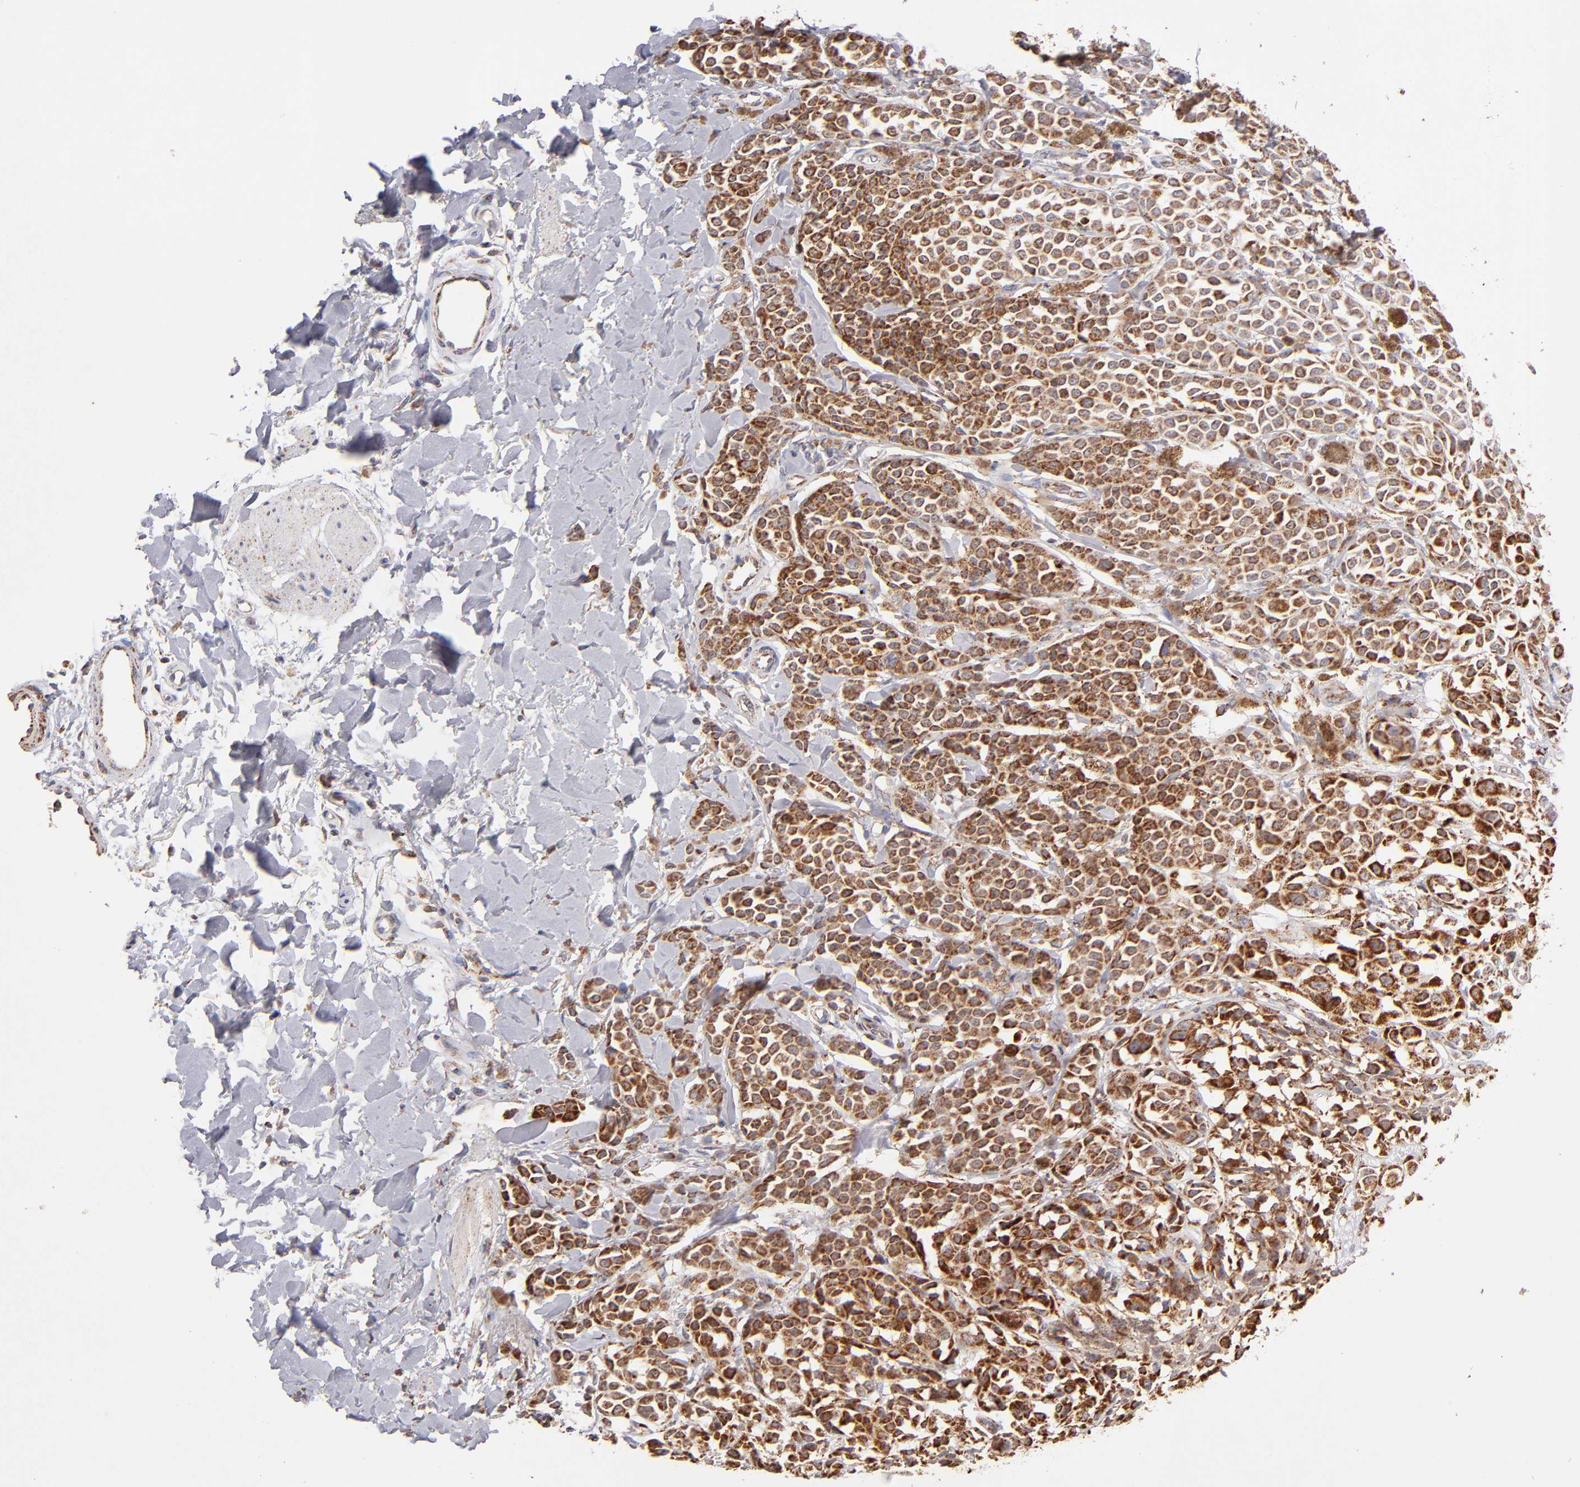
{"staining": {"intensity": "moderate", "quantity": ">75%", "location": "cytoplasmic/membranous"}, "tissue": "melanoma", "cell_type": "Tumor cells", "image_type": "cancer", "snomed": [{"axis": "morphology", "description": "Malignant melanoma, NOS"}, {"axis": "topography", "description": "Skin"}], "caption": "Human melanoma stained with a brown dye demonstrates moderate cytoplasmic/membranous positive staining in approximately >75% of tumor cells.", "gene": "DLST", "patient": {"sex": "female", "age": 38}}